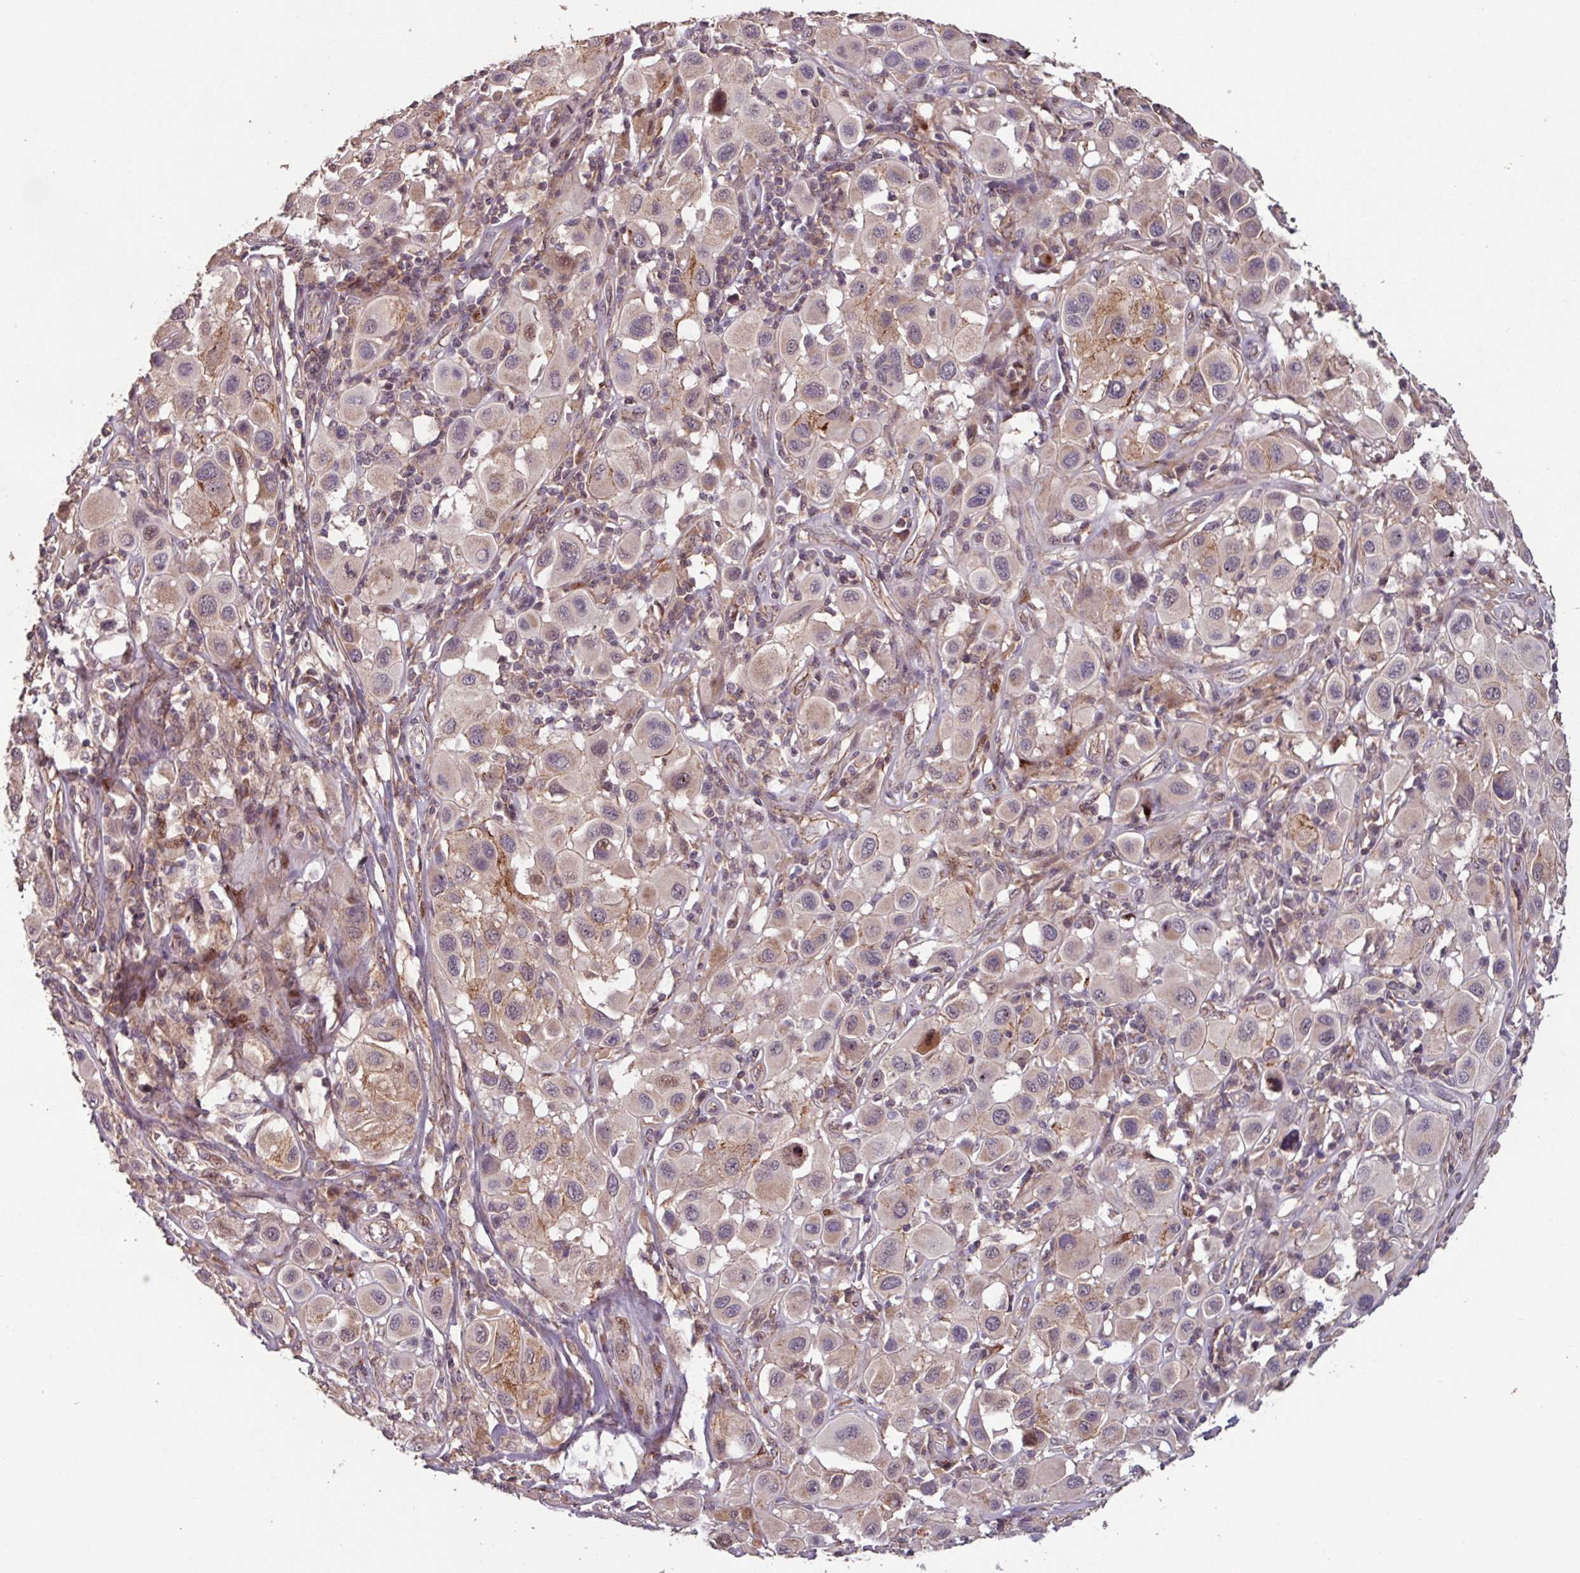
{"staining": {"intensity": "moderate", "quantity": "<25%", "location": "cytoplasmic/membranous,nuclear"}, "tissue": "melanoma", "cell_type": "Tumor cells", "image_type": "cancer", "snomed": [{"axis": "morphology", "description": "Malignant melanoma, Metastatic site"}, {"axis": "topography", "description": "Skin"}], "caption": "Malignant melanoma (metastatic site) stained for a protein reveals moderate cytoplasmic/membranous and nuclear positivity in tumor cells.", "gene": "TMEM88", "patient": {"sex": "male", "age": 41}}